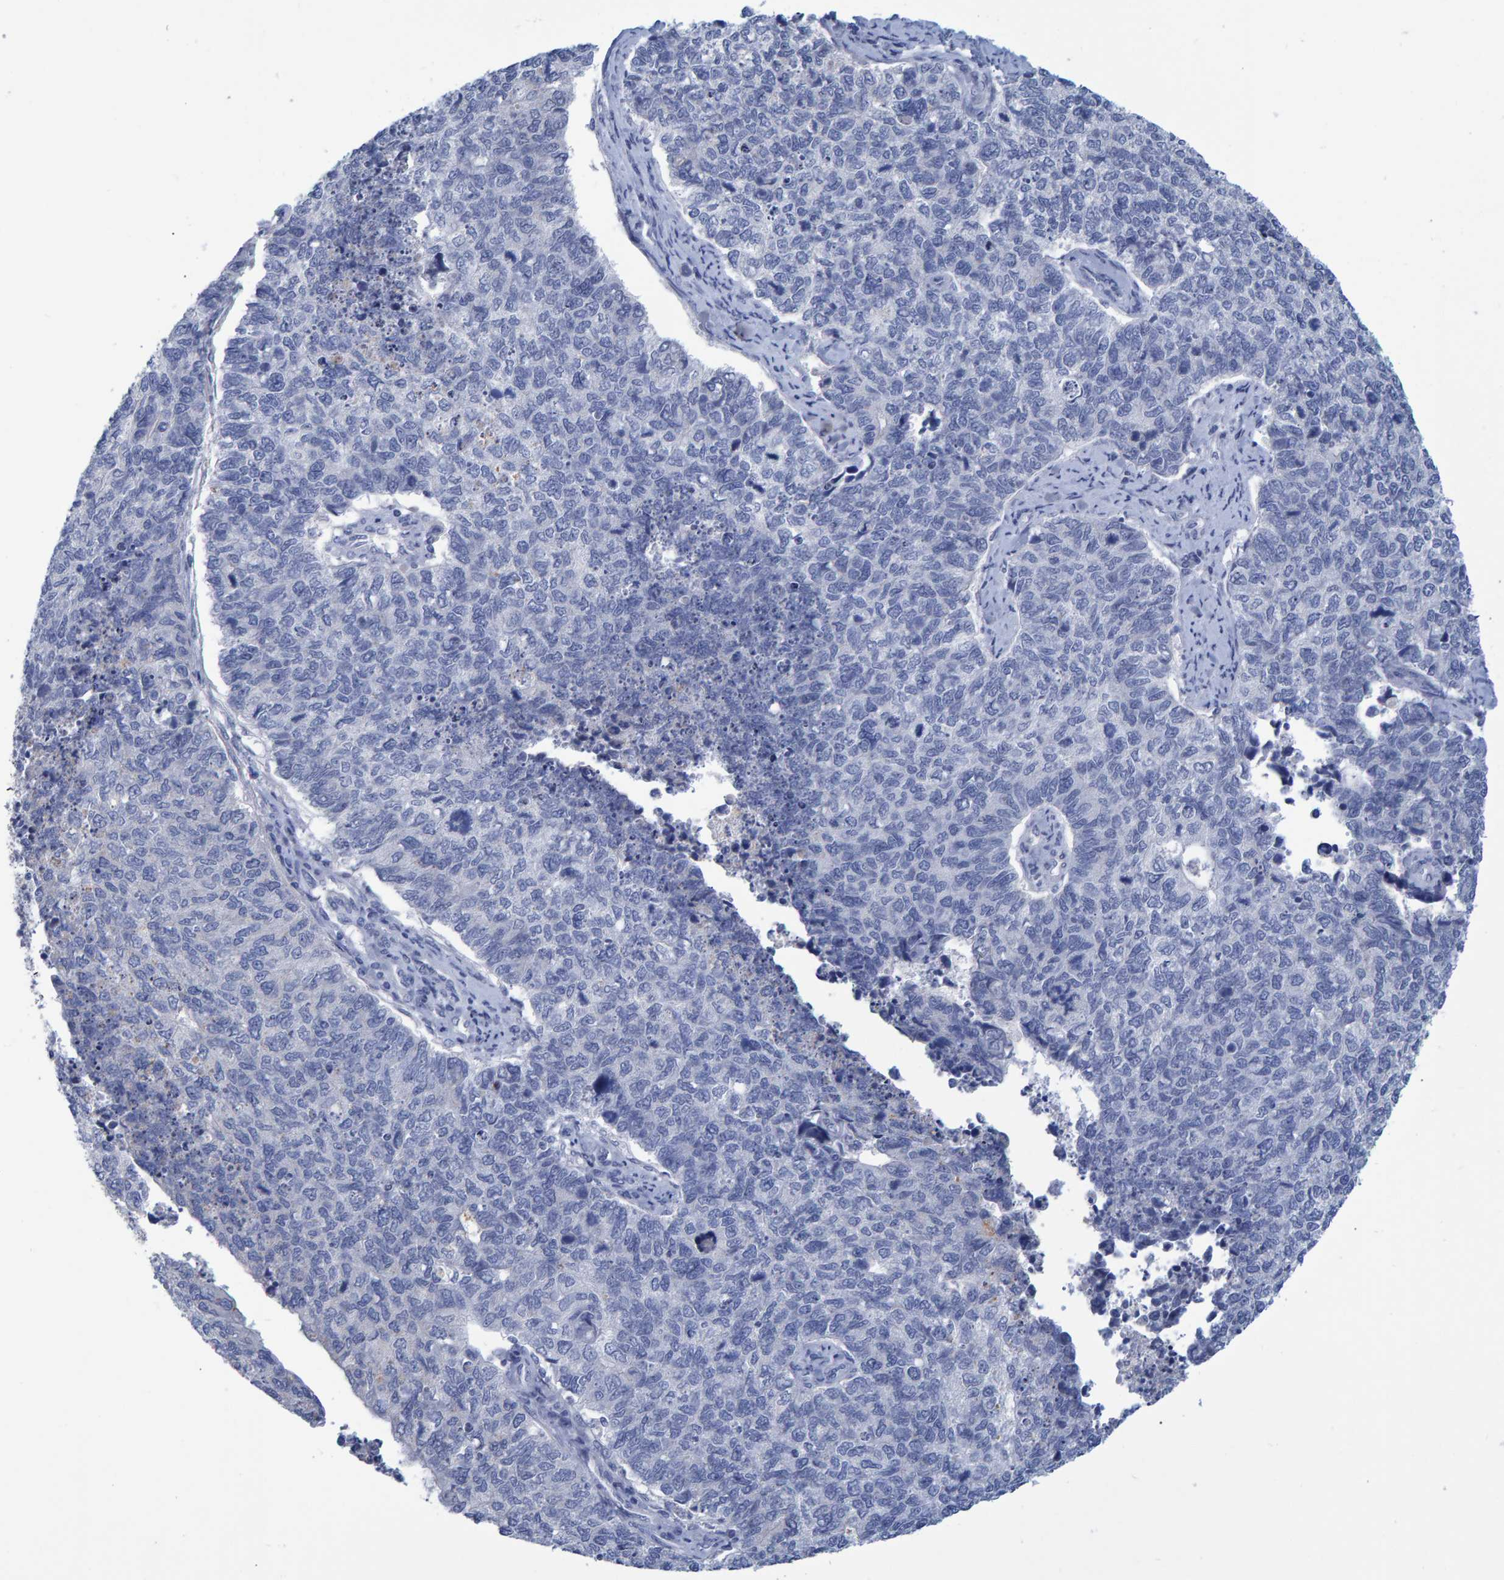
{"staining": {"intensity": "negative", "quantity": "none", "location": "none"}, "tissue": "cervical cancer", "cell_type": "Tumor cells", "image_type": "cancer", "snomed": [{"axis": "morphology", "description": "Squamous cell carcinoma, NOS"}, {"axis": "topography", "description": "Cervix"}], "caption": "This is an IHC histopathology image of human squamous cell carcinoma (cervical). There is no staining in tumor cells.", "gene": "PROCA1", "patient": {"sex": "female", "age": 63}}